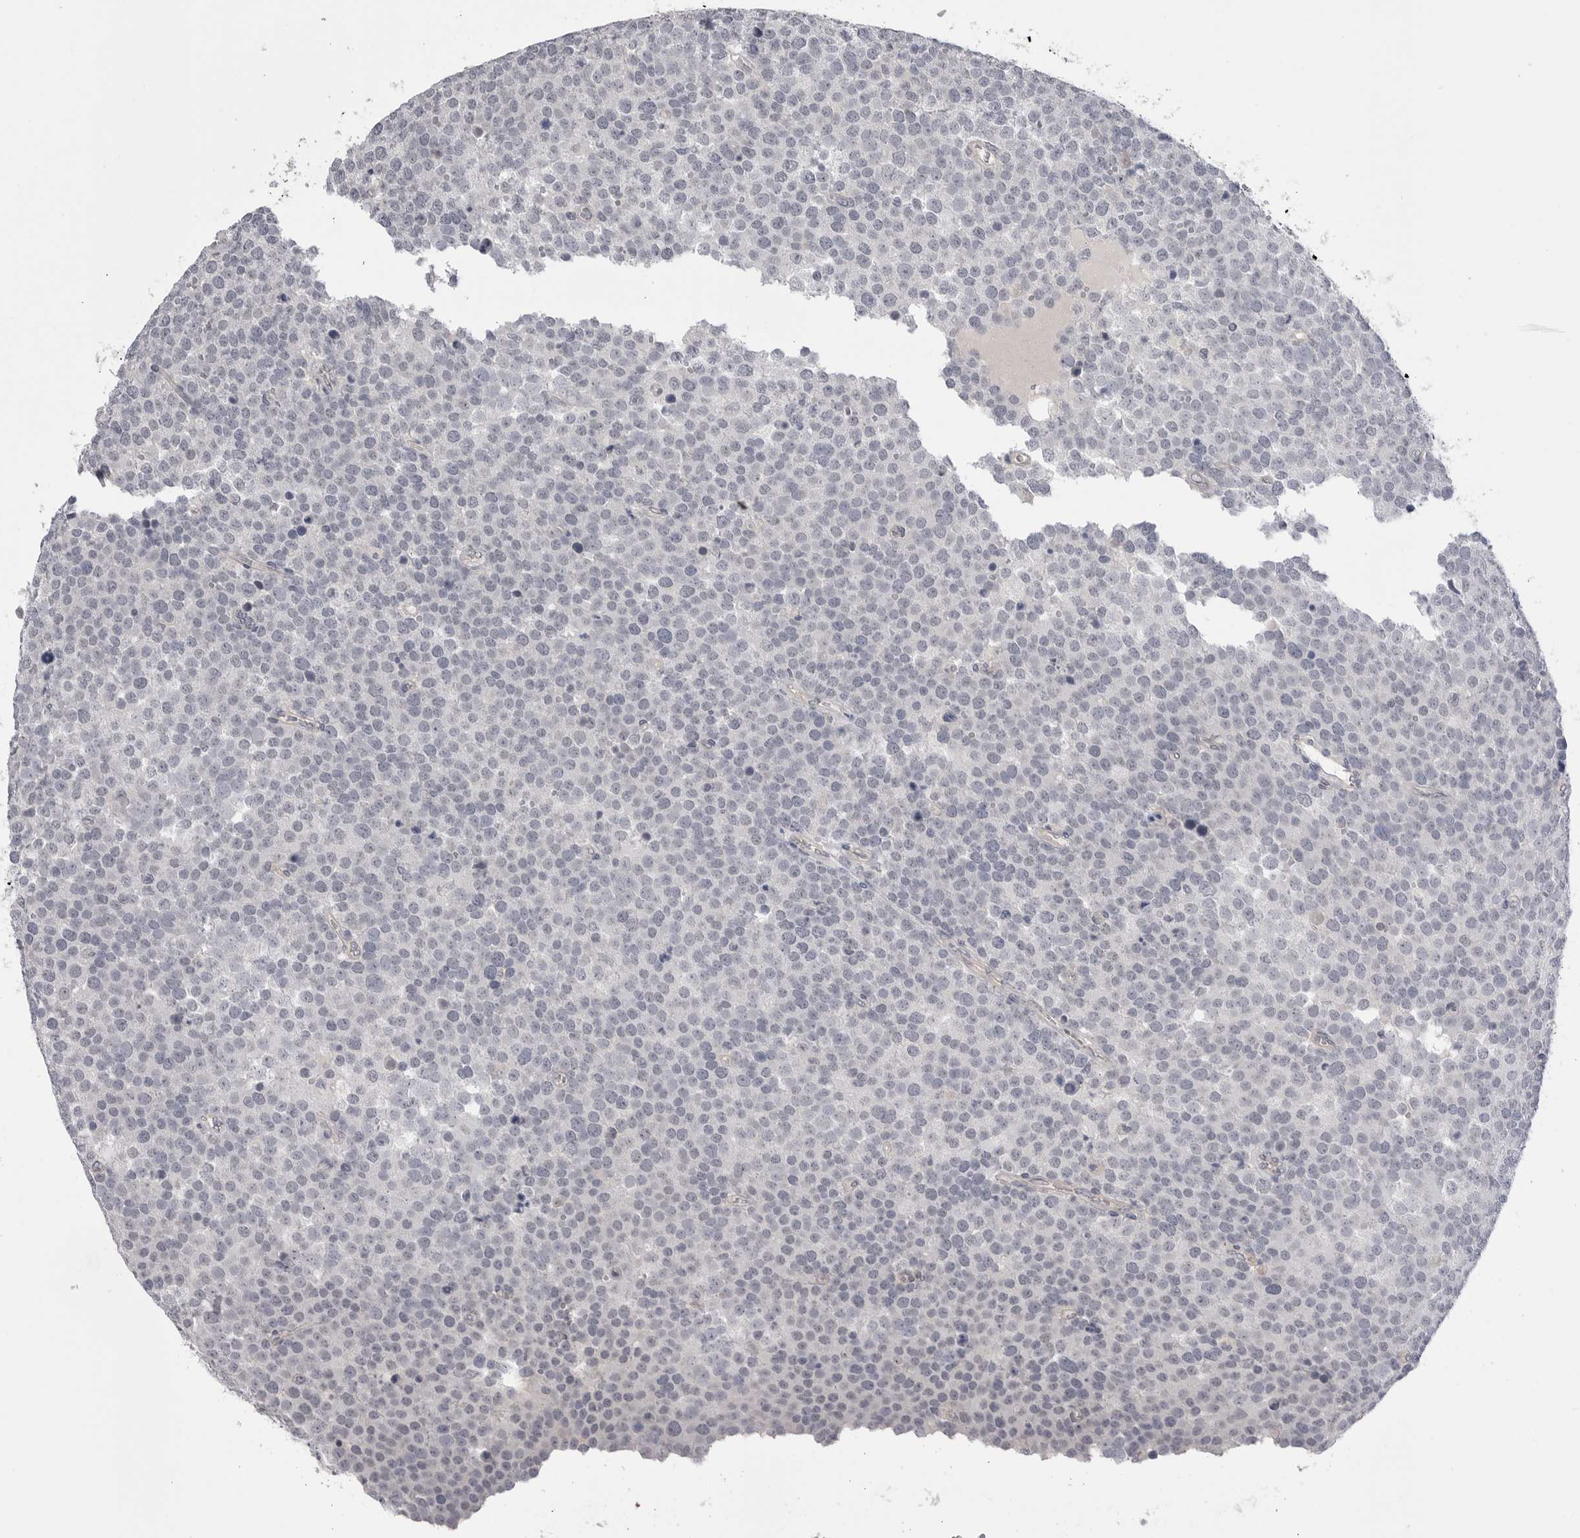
{"staining": {"intensity": "negative", "quantity": "none", "location": "none"}, "tissue": "testis cancer", "cell_type": "Tumor cells", "image_type": "cancer", "snomed": [{"axis": "morphology", "description": "Seminoma, NOS"}, {"axis": "topography", "description": "Testis"}], "caption": "There is no significant expression in tumor cells of testis cancer (seminoma).", "gene": "DLGAP3", "patient": {"sex": "male", "age": 71}}